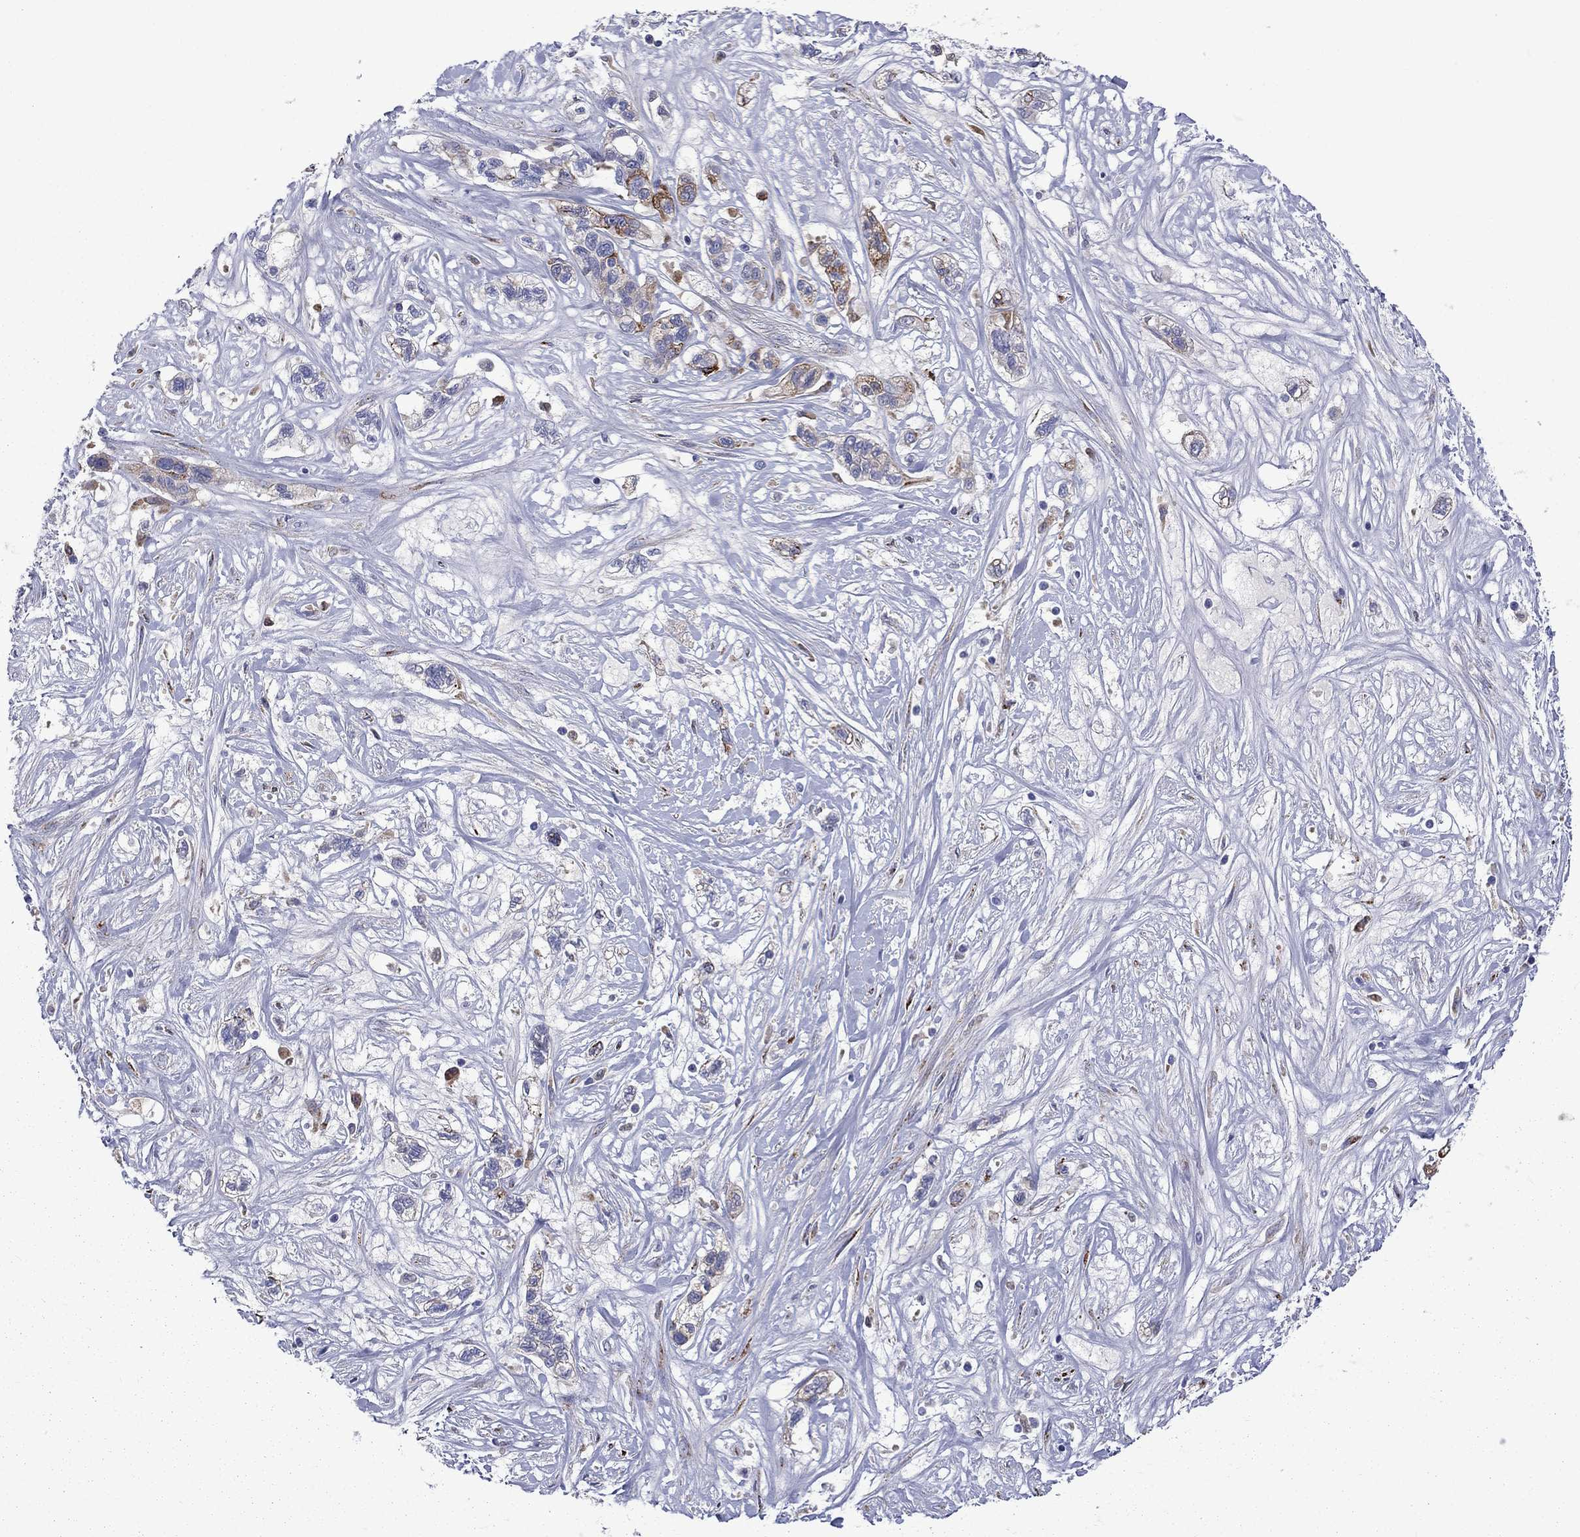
{"staining": {"intensity": "strong", "quantity": "<25%", "location": "cytoplasmic/membranous"}, "tissue": "liver cancer", "cell_type": "Tumor cells", "image_type": "cancer", "snomed": [{"axis": "morphology", "description": "Adenocarcinoma, NOS"}, {"axis": "morphology", "description": "Cholangiocarcinoma"}, {"axis": "topography", "description": "Liver"}], "caption": "About <25% of tumor cells in liver cancer (adenocarcinoma) show strong cytoplasmic/membranous protein positivity as visualized by brown immunohistochemical staining.", "gene": "ASNS", "patient": {"sex": "male", "age": 64}}